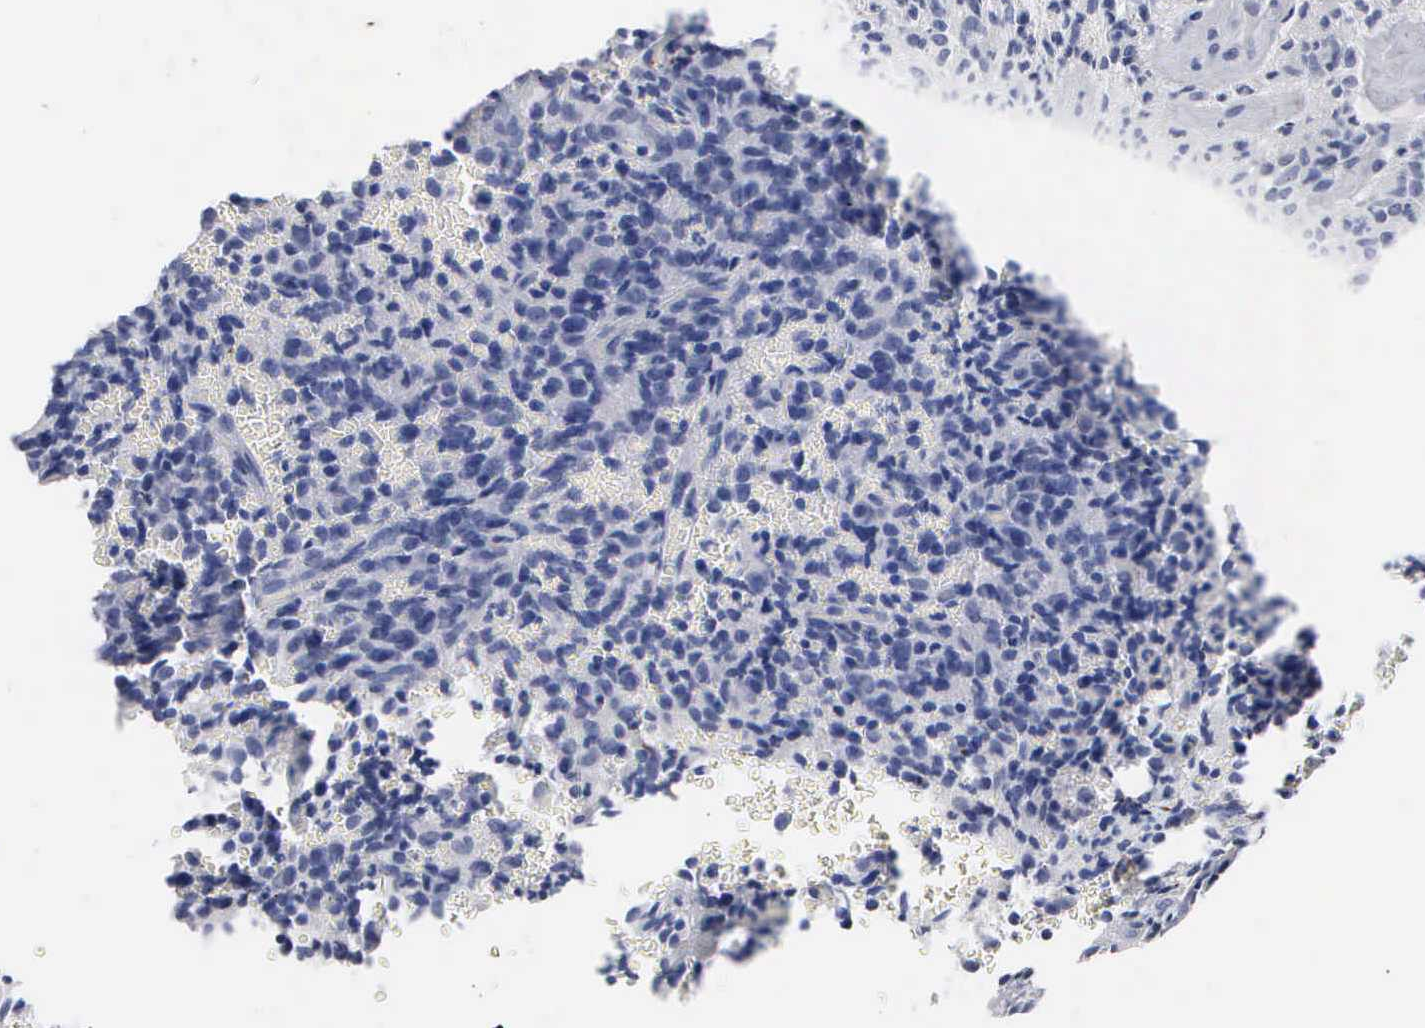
{"staining": {"intensity": "negative", "quantity": "none", "location": "none"}, "tissue": "glioma", "cell_type": "Tumor cells", "image_type": "cancer", "snomed": [{"axis": "morphology", "description": "Glioma, malignant, High grade"}, {"axis": "topography", "description": "Brain"}], "caption": "Immunohistochemical staining of glioma exhibits no significant positivity in tumor cells.", "gene": "ASPHD2", "patient": {"sex": "male", "age": 56}}